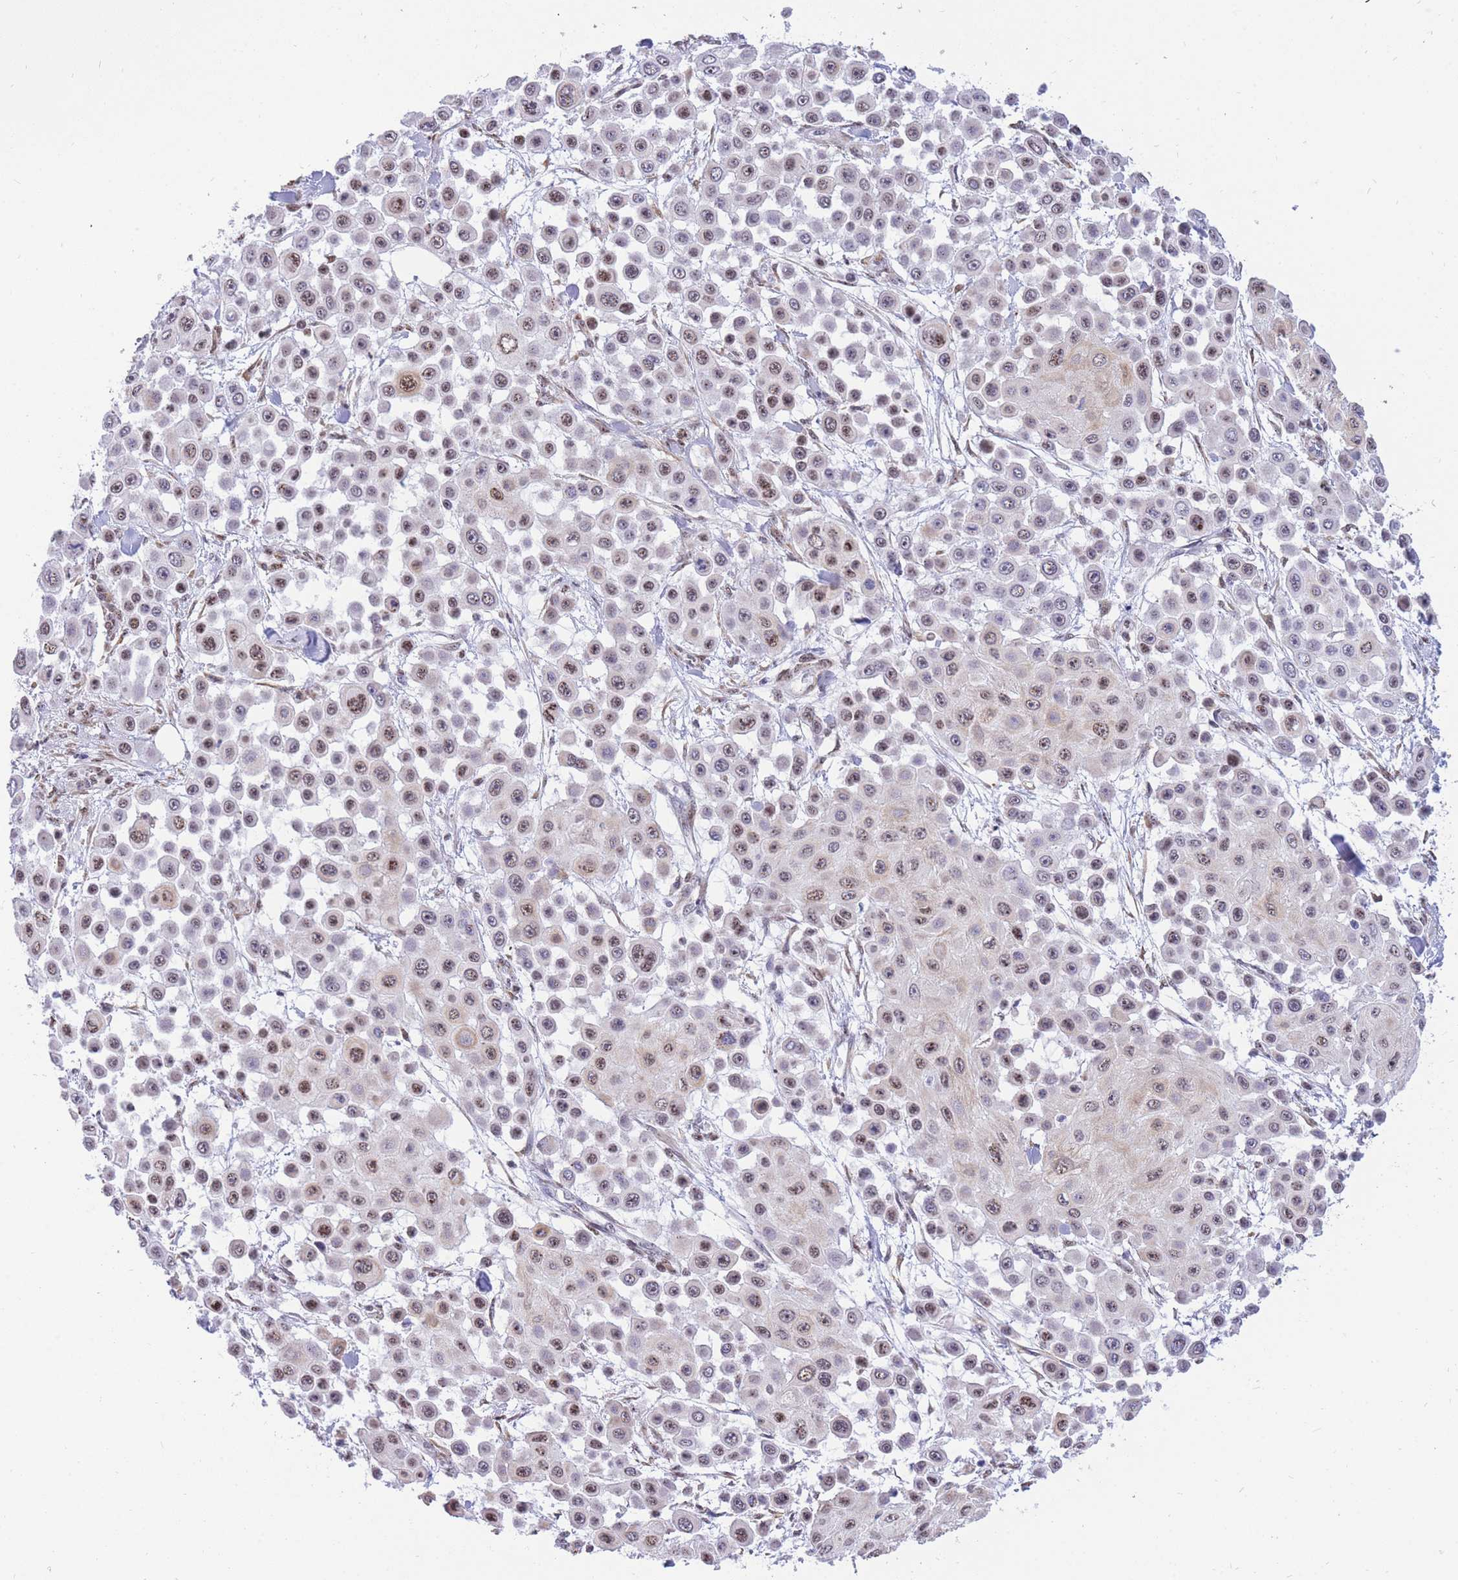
{"staining": {"intensity": "moderate", "quantity": ">75%", "location": "cytoplasmic/membranous,nuclear"}, "tissue": "skin cancer", "cell_type": "Tumor cells", "image_type": "cancer", "snomed": [{"axis": "morphology", "description": "Squamous cell carcinoma, NOS"}, {"axis": "topography", "description": "Skin"}], "caption": "IHC staining of skin cancer, which displays medium levels of moderate cytoplasmic/membranous and nuclear staining in about >75% of tumor cells indicating moderate cytoplasmic/membranous and nuclear protein expression. The staining was performed using DAB (3,3'-diaminobenzidine) (brown) for protein detection and nuclei were counterstained in hematoxylin (blue).", "gene": "FAM153A", "patient": {"sex": "male", "age": 67}}